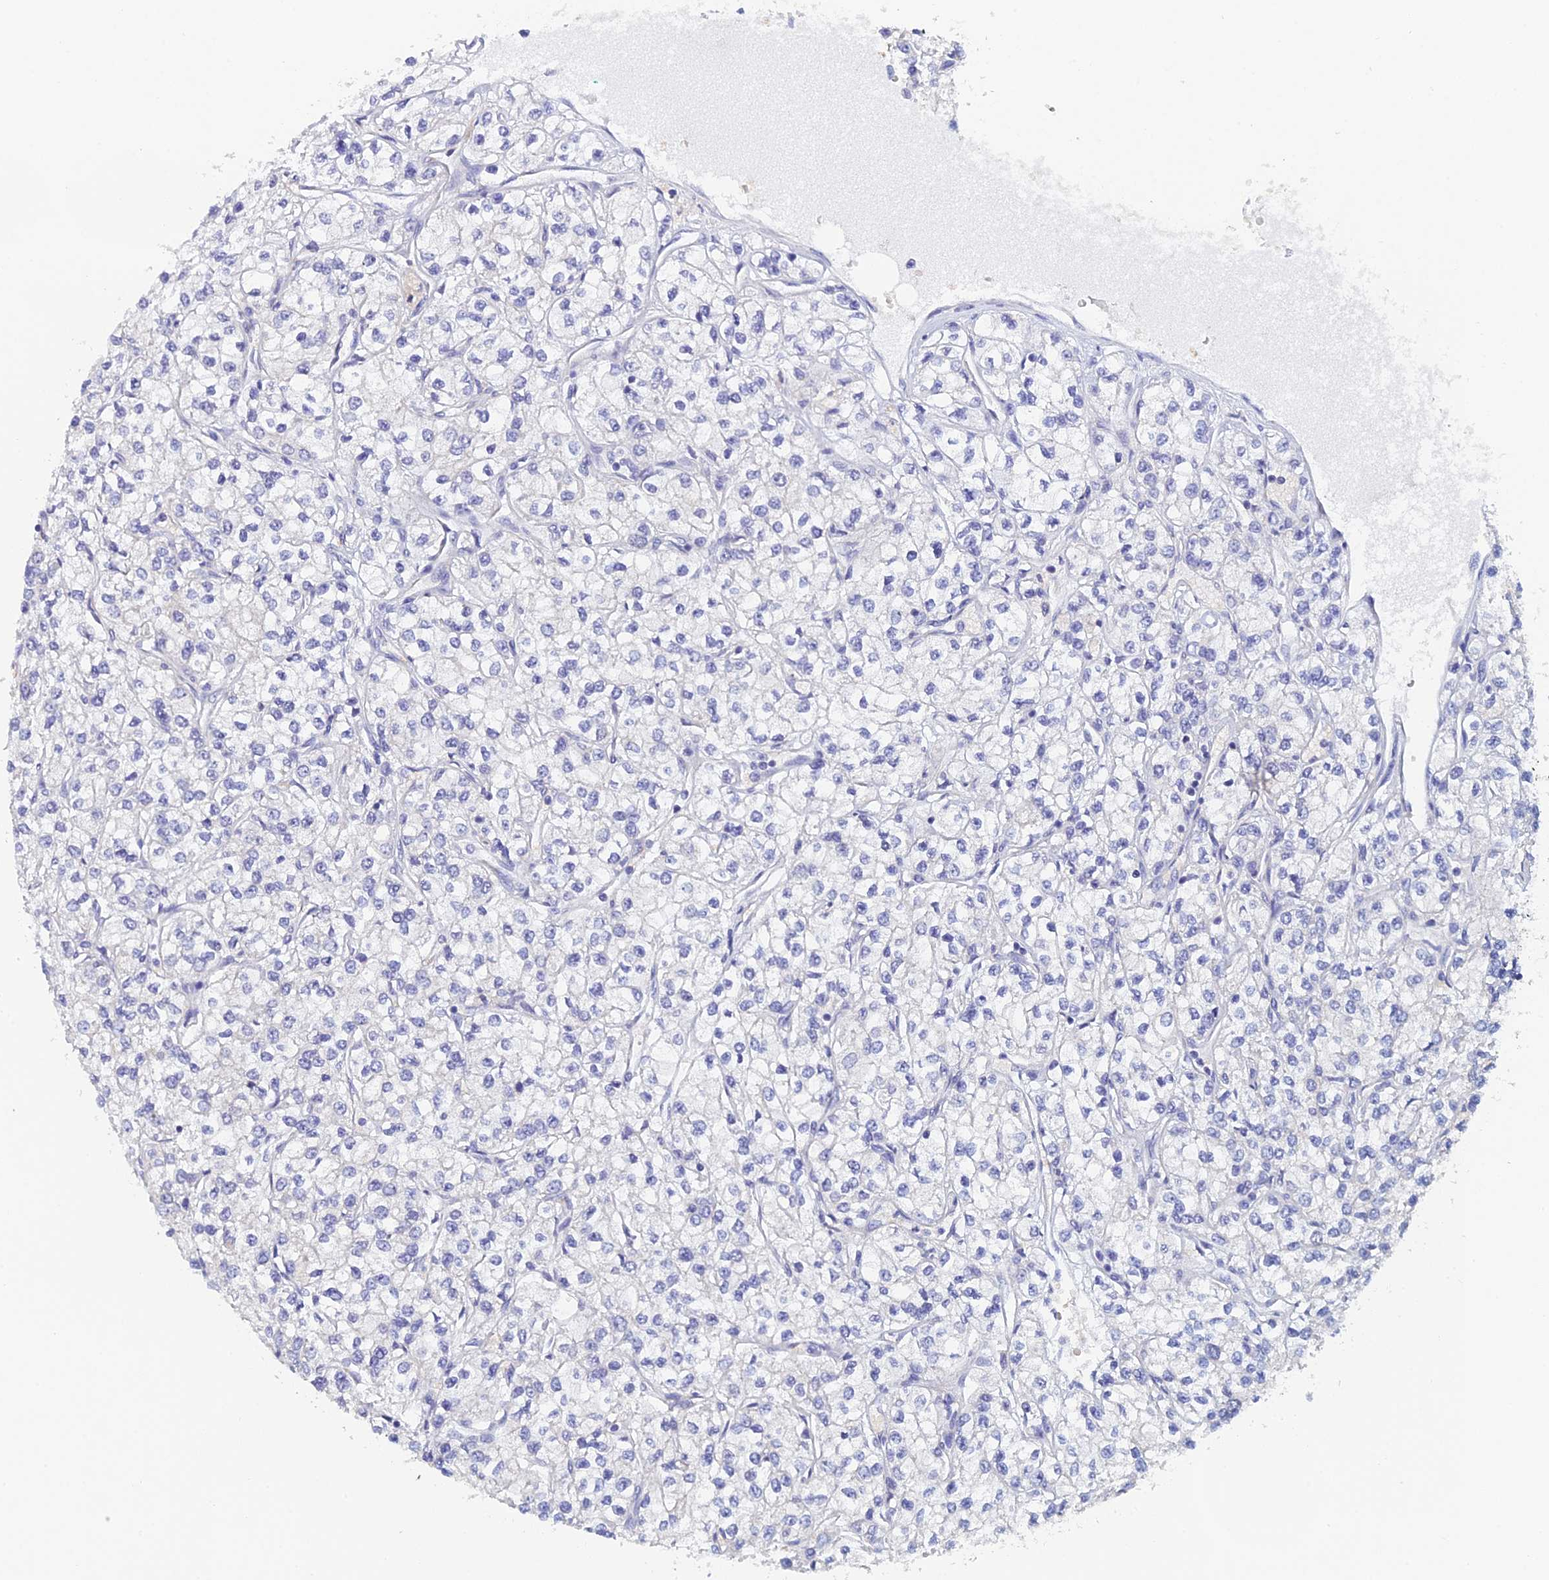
{"staining": {"intensity": "negative", "quantity": "none", "location": "none"}, "tissue": "renal cancer", "cell_type": "Tumor cells", "image_type": "cancer", "snomed": [{"axis": "morphology", "description": "Adenocarcinoma, NOS"}, {"axis": "topography", "description": "Kidney"}], "caption": "Protein analysis of adenocarcinoma (renal) demonstrates no significant staining in tumor cells. (DAB IHC, high magnification).", "gene": "GIPC1", "patient": {"sex": "male", "age": 80}}